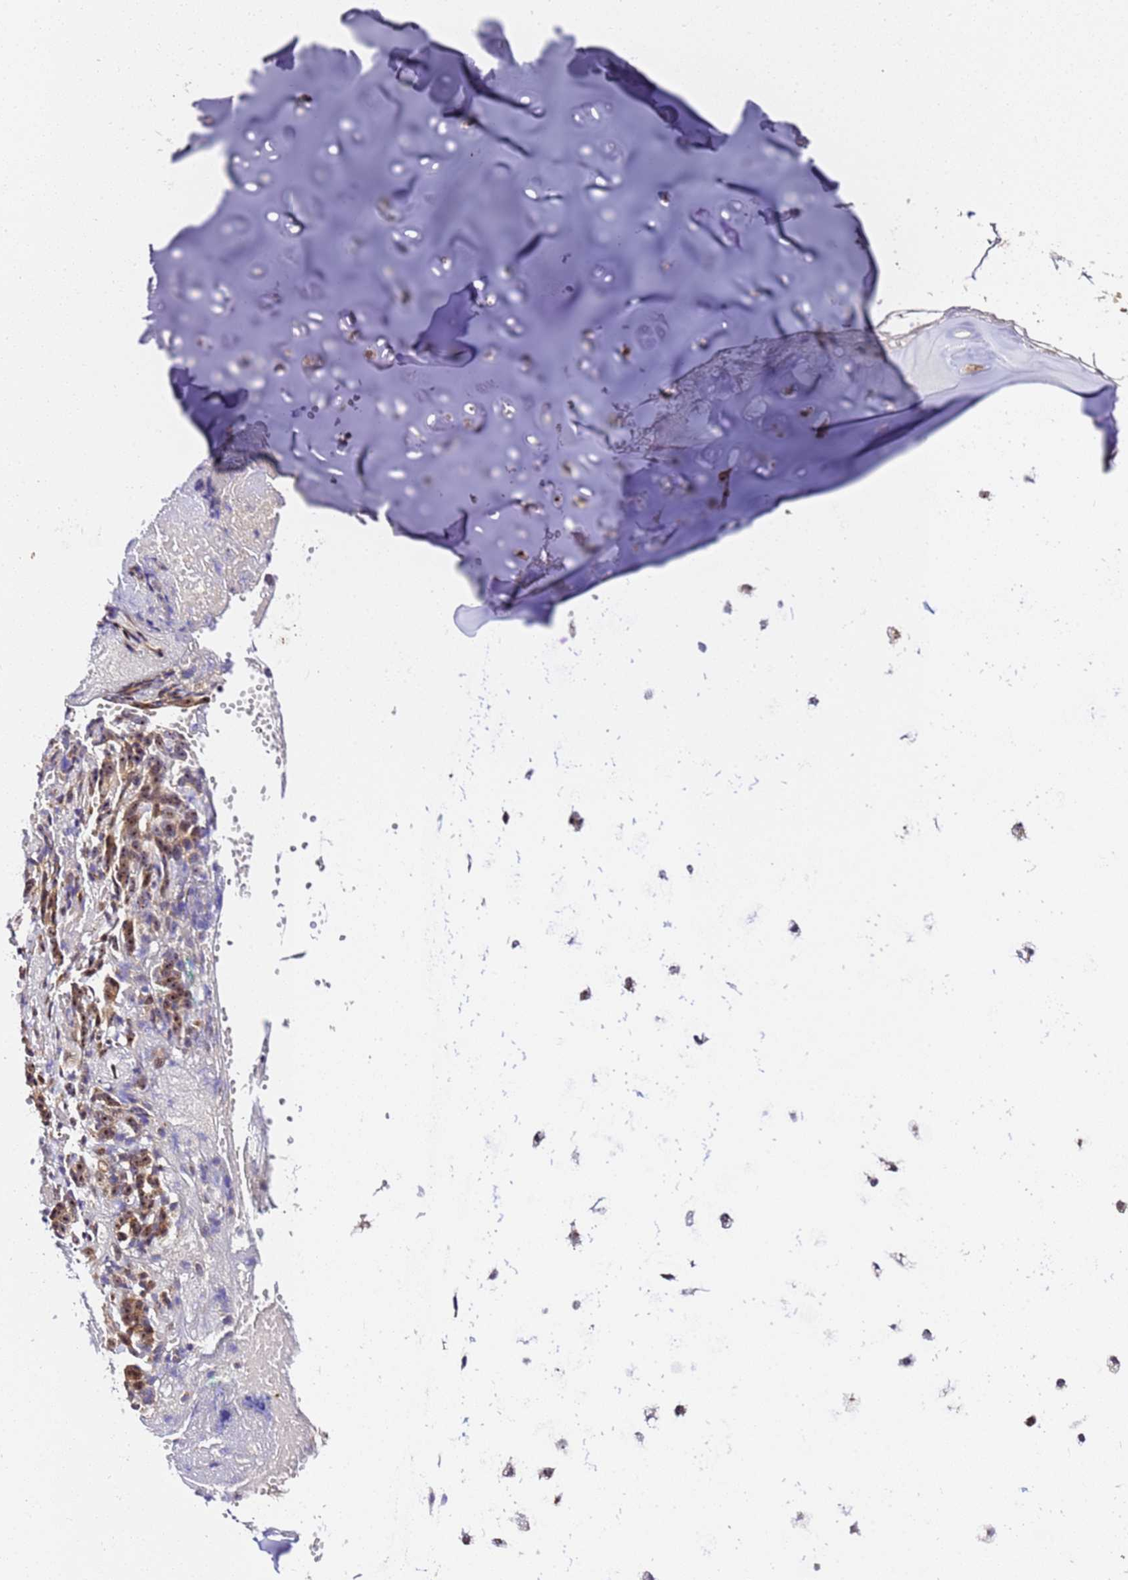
{"staining": {"intensity": "moderate", "quantity": "<25%", "location": "nuclear"}, "tissue": "soft tissue", "cell_type": "Chondrocytes", "image_type": "normal", "snomed": [{"axis": "morphology", "description": "Normal tissue, NOS"}, {"axis": "morphology", "description": "Basal cell carcinoma"}, {"axis": "topography", "description": "Cartilage tissue"}, {"axis": "topography", "description": "Nasopharynx"}, {"axis": "topography", "description": "Oral tissue"}], "caption": "A histopathology image of soft tissue stained for a protein exhibits moderate nuclear brown staining in chondrocytes. The protein is stained brown, and the nuclei are stained in blue (DAB (3,3'-diaminobenzidine) IHC with brightfield microscopy, high magnification).", "gene": "SLX4IP", "patient": {"sex": "female", "age": 77}}